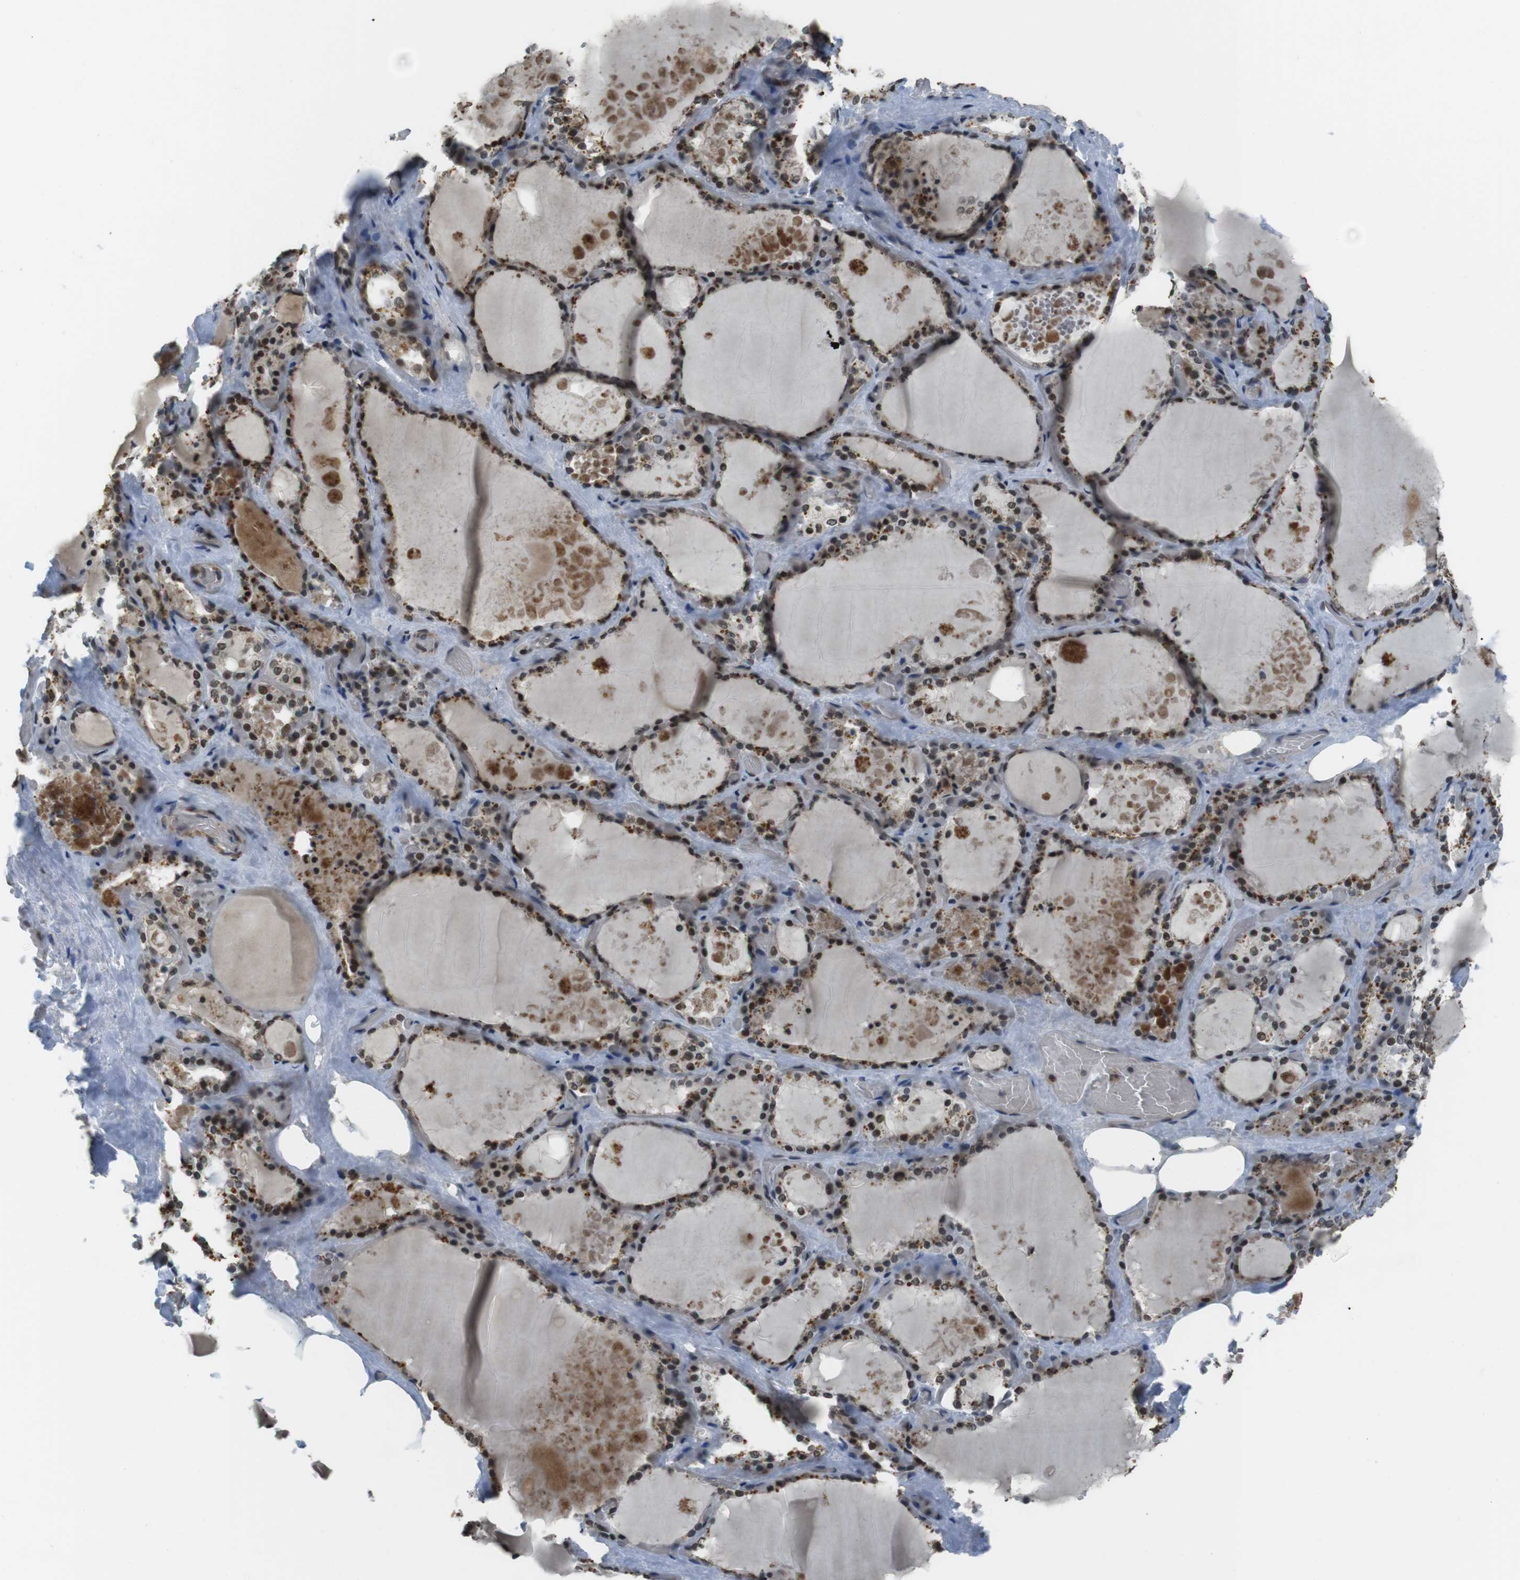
{"staining": {"intensity": "moderate", "quantity": ">75%", "location": "cytoplasmic/membranous,nuclear"}, "tissue": "thyroid gland", "cell_type": "Glandular cells", "image_type": "normal", "snomed": [{"axis": "morphology", "description": "Normal tissue, NOS"}, {"axis": "topography", "description": "Thyroid gland"}], "caption": "A high-resolution histopathology image shows immunohistochemistry (IHC) staining of unremarkable thyroid gland, which reveals moderate cytoplasmic/membranous,nuclear staining in about >75% of glandular cells.", "gene": "USP7", "patient": {"sex": "male", "age": 61}}